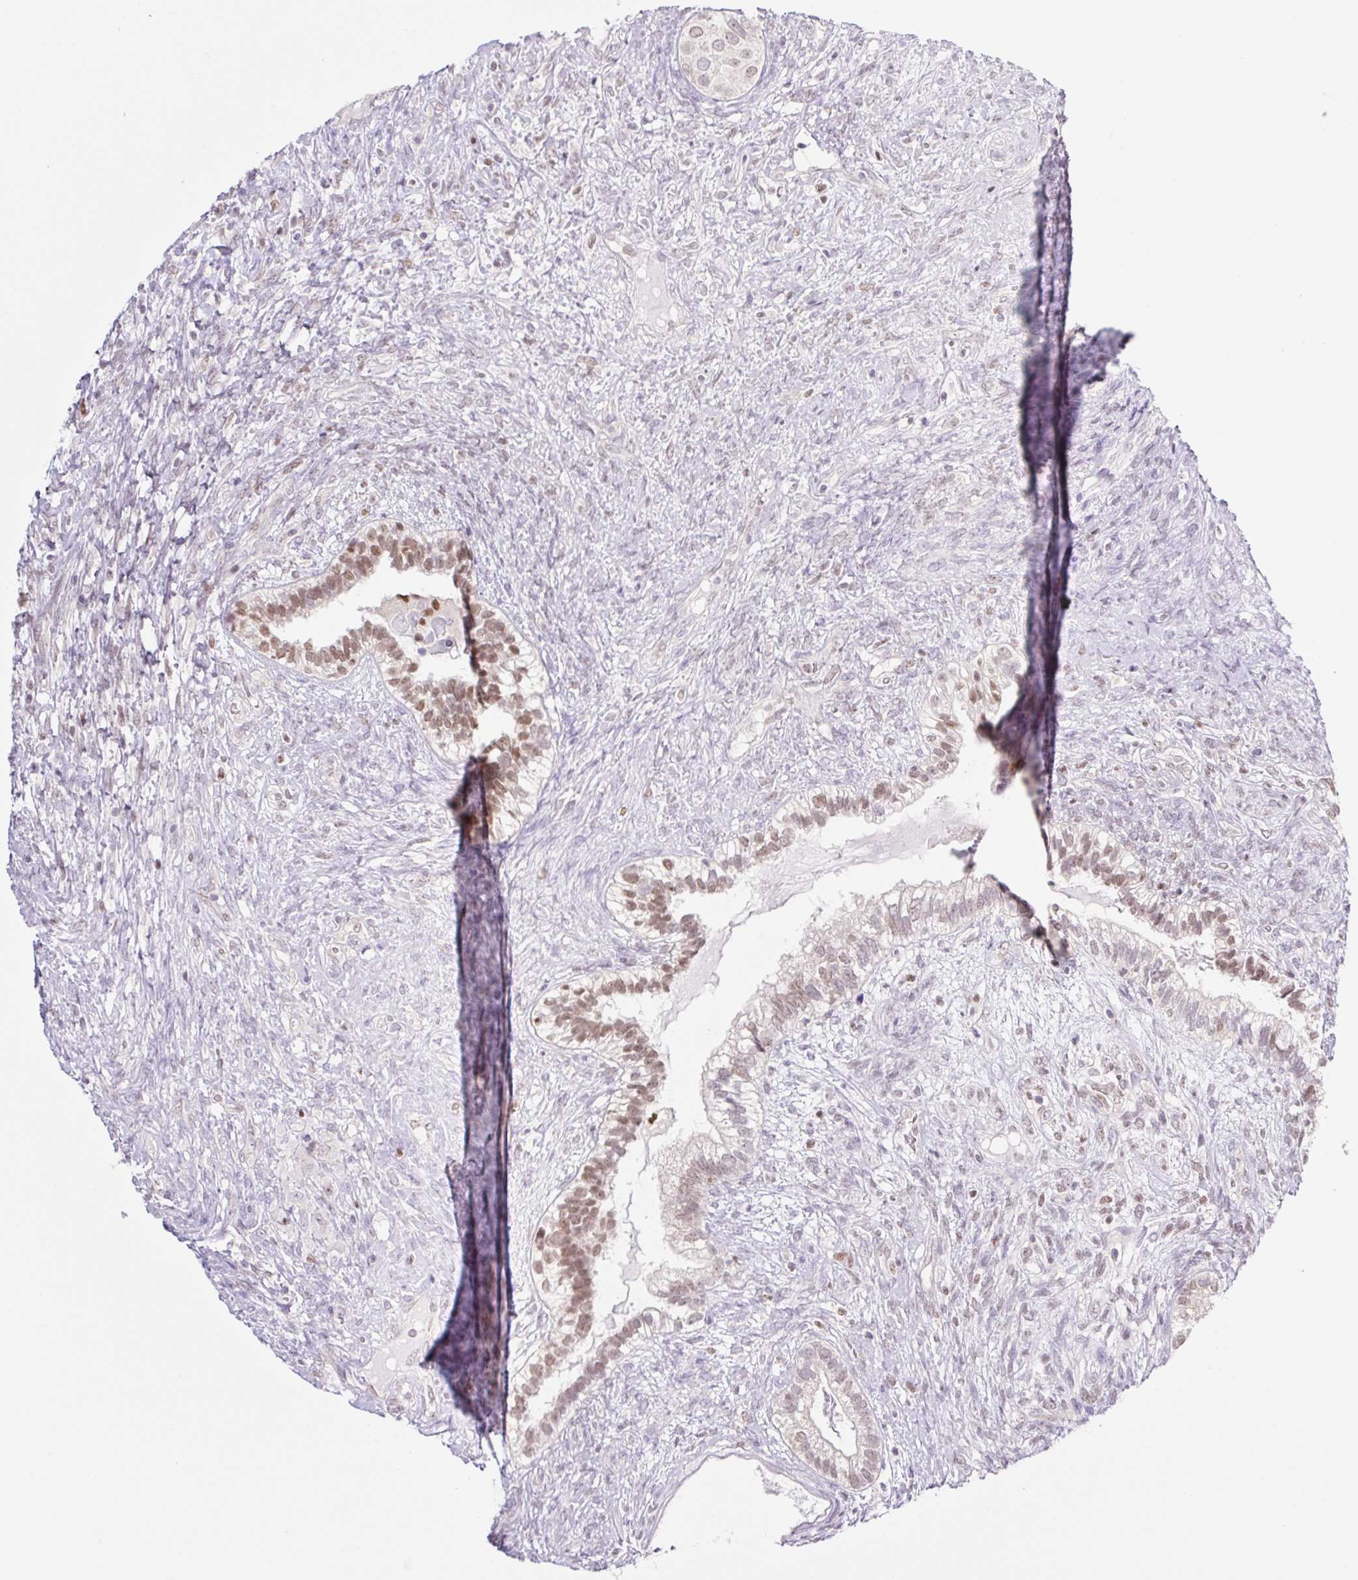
{"staining": {"intensity": "moderate", "quantity": "<25%", "location": "nuclear"}, "tissue": "testis cancer", "cell_type": "Tumor cells", "image_type": "cancer", "snomed": [{"axis": "morphology", "description": "Seminoma, NOS"}, {"axis": "morphology", "description": "Carcinoma, Embryonal, NOS"}, {"axis": "topography", "description": "Testis"}], "caption": "Immunohistochemistry (IHC) micrograph of testis cancer stained for a protein (brown), which displays low levels of moderate nuclear positivity in approximately <25% of tumor cells.", "gene": "TLE3", "patient": {"sex": "male", "age": 41}}